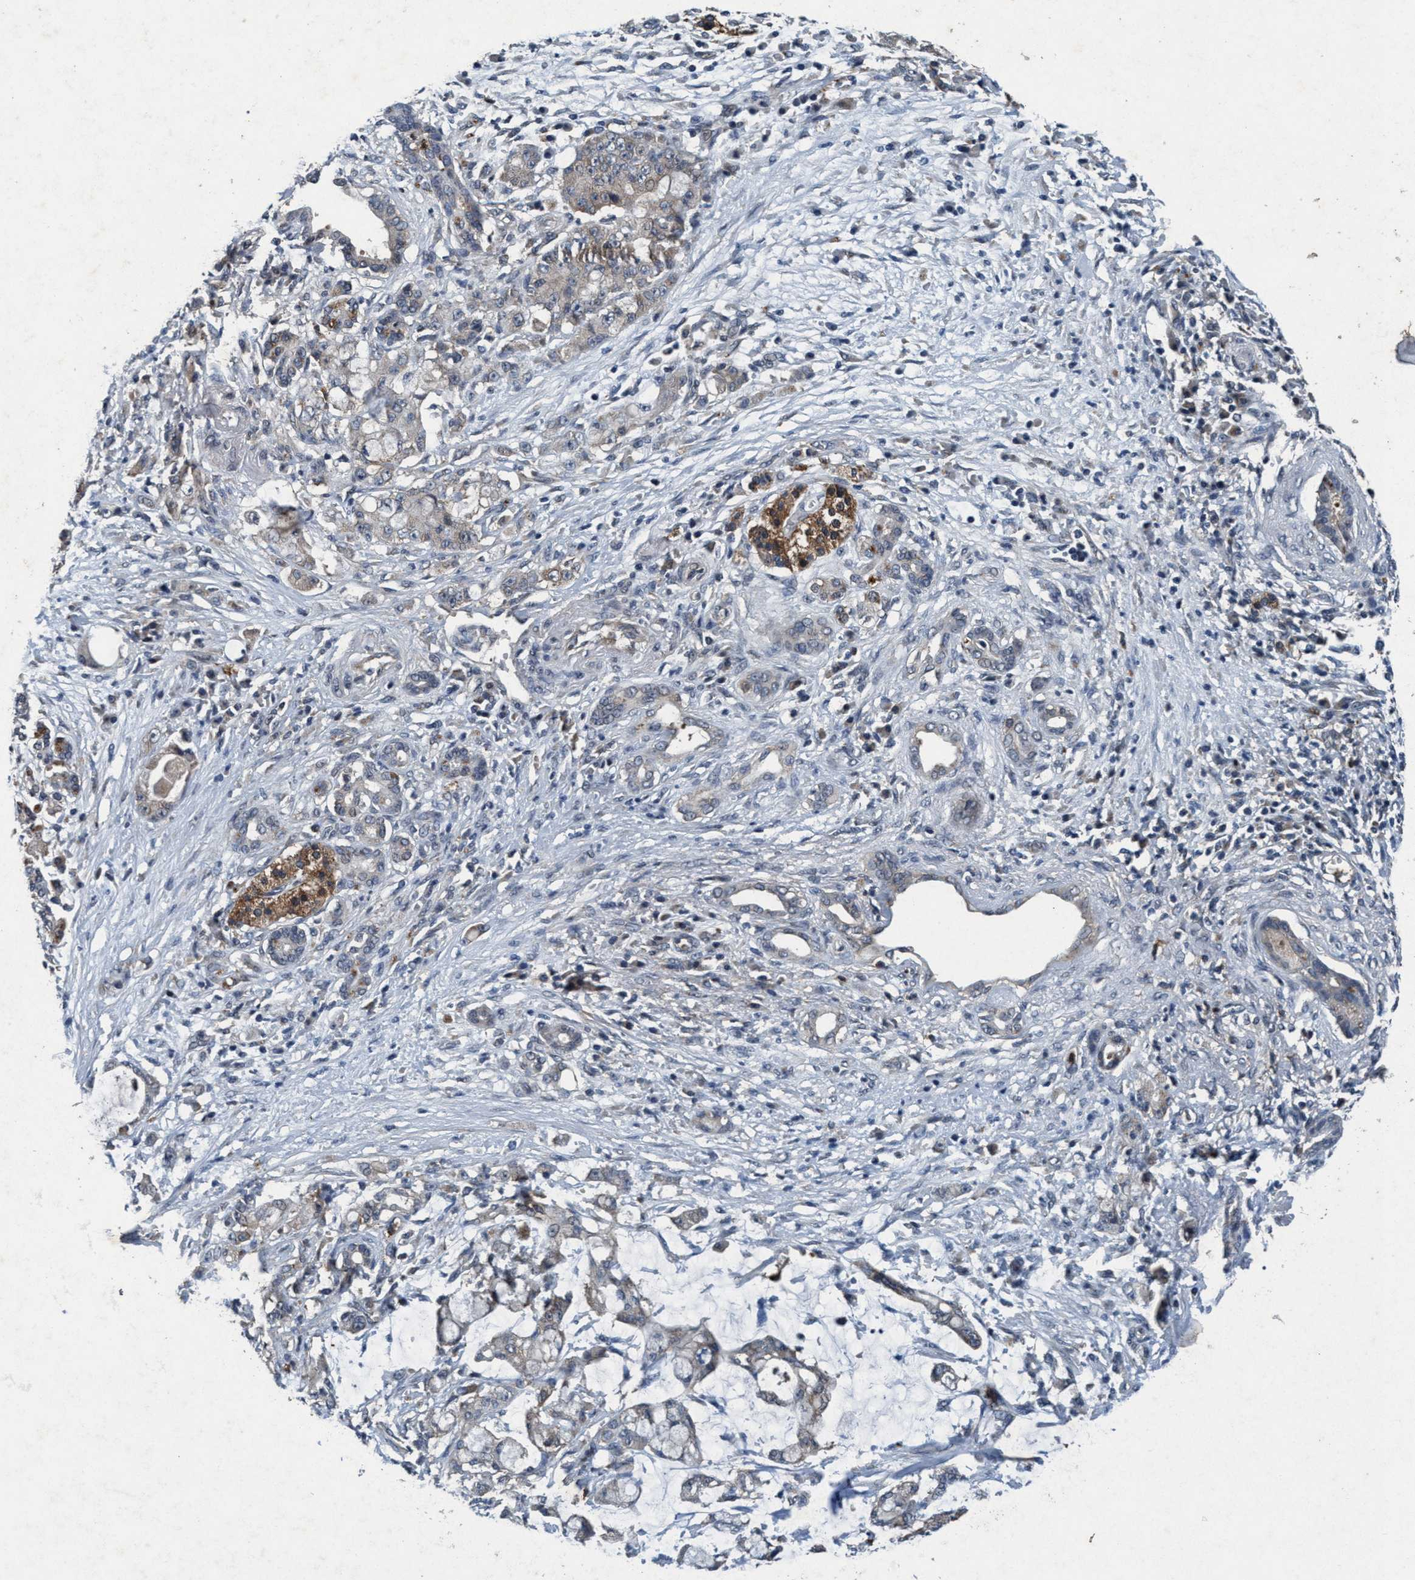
{"staining": {"intensity": "weak", "quantity": "<25%", "location": "cytoplasmic/membranous"}, "tissue": "pancreatic cancer", "cell_type": "Tumor cells", "image_type": "cancer", "snomed": [{"axis": "morphology", "description": "Adenocarcinoma, NOS"}, {"axis": "topography", "description": "Pancreas"}], "caption": "Tumor cells show no significant protein positivity in pancreatic cancer. The staining is performed using DAB brown chromogen with nuclei counter-stained in using hematoxylin.", "gene": "AKT1S1", "patient": {"sex": "female", "age": 73}}